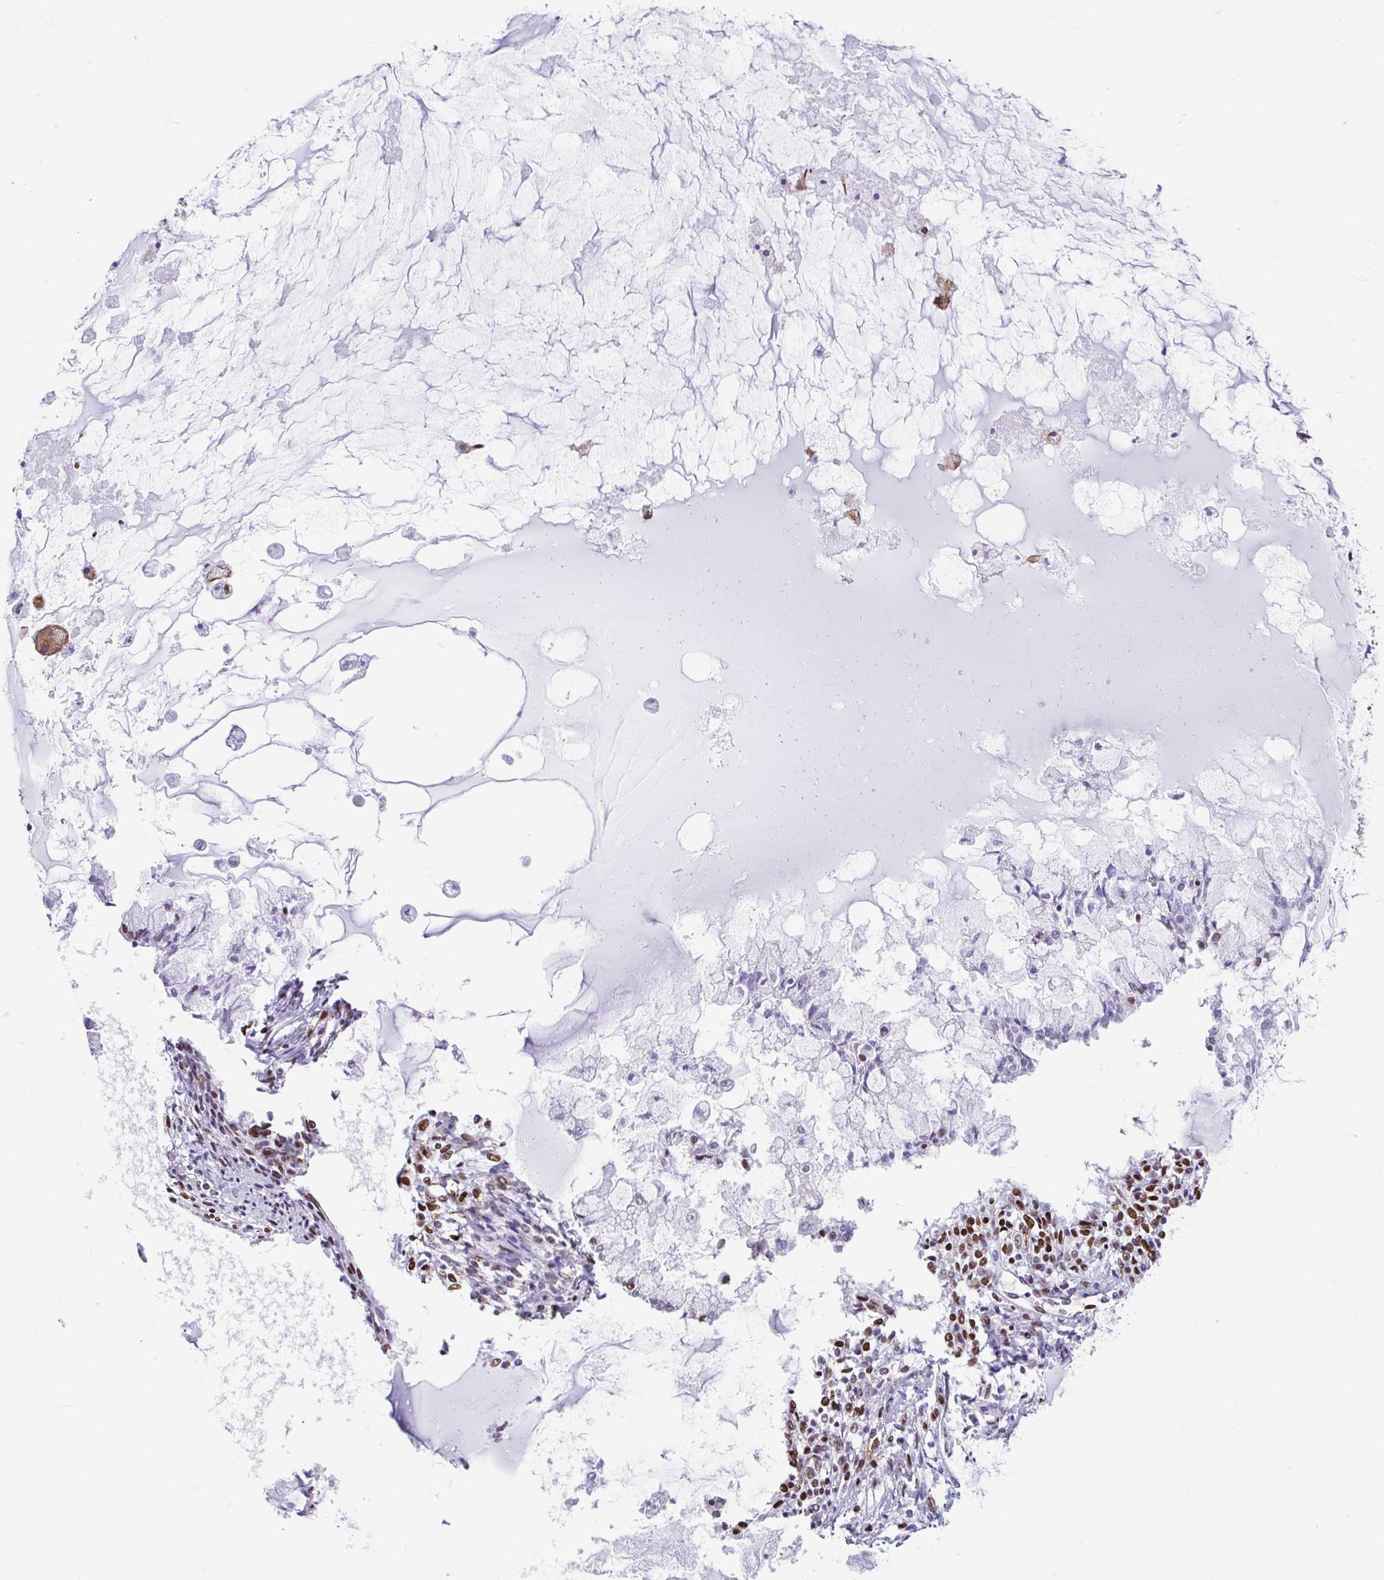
{"staining": {"intensity": "moderate", "quantity": ">75%", "location": "nuclear"}, "tissue": "ovarian cancer", "cell_type": "Tumor cells", "image_type": "cancer", "snomed": [{"axis": "morphology", "description": "Cystadenocarcinoma, mucinous, NOS"}, {"axis": "topography", "description": "Ovary"}], "caption": "A brown stain labels moderate nuclear positivity of a protein in ovarian mucinous cystadenocarcinoma tumor cells.", "gene": "KHDRBS1", "patient": {"sex": "female", "age": 34}}